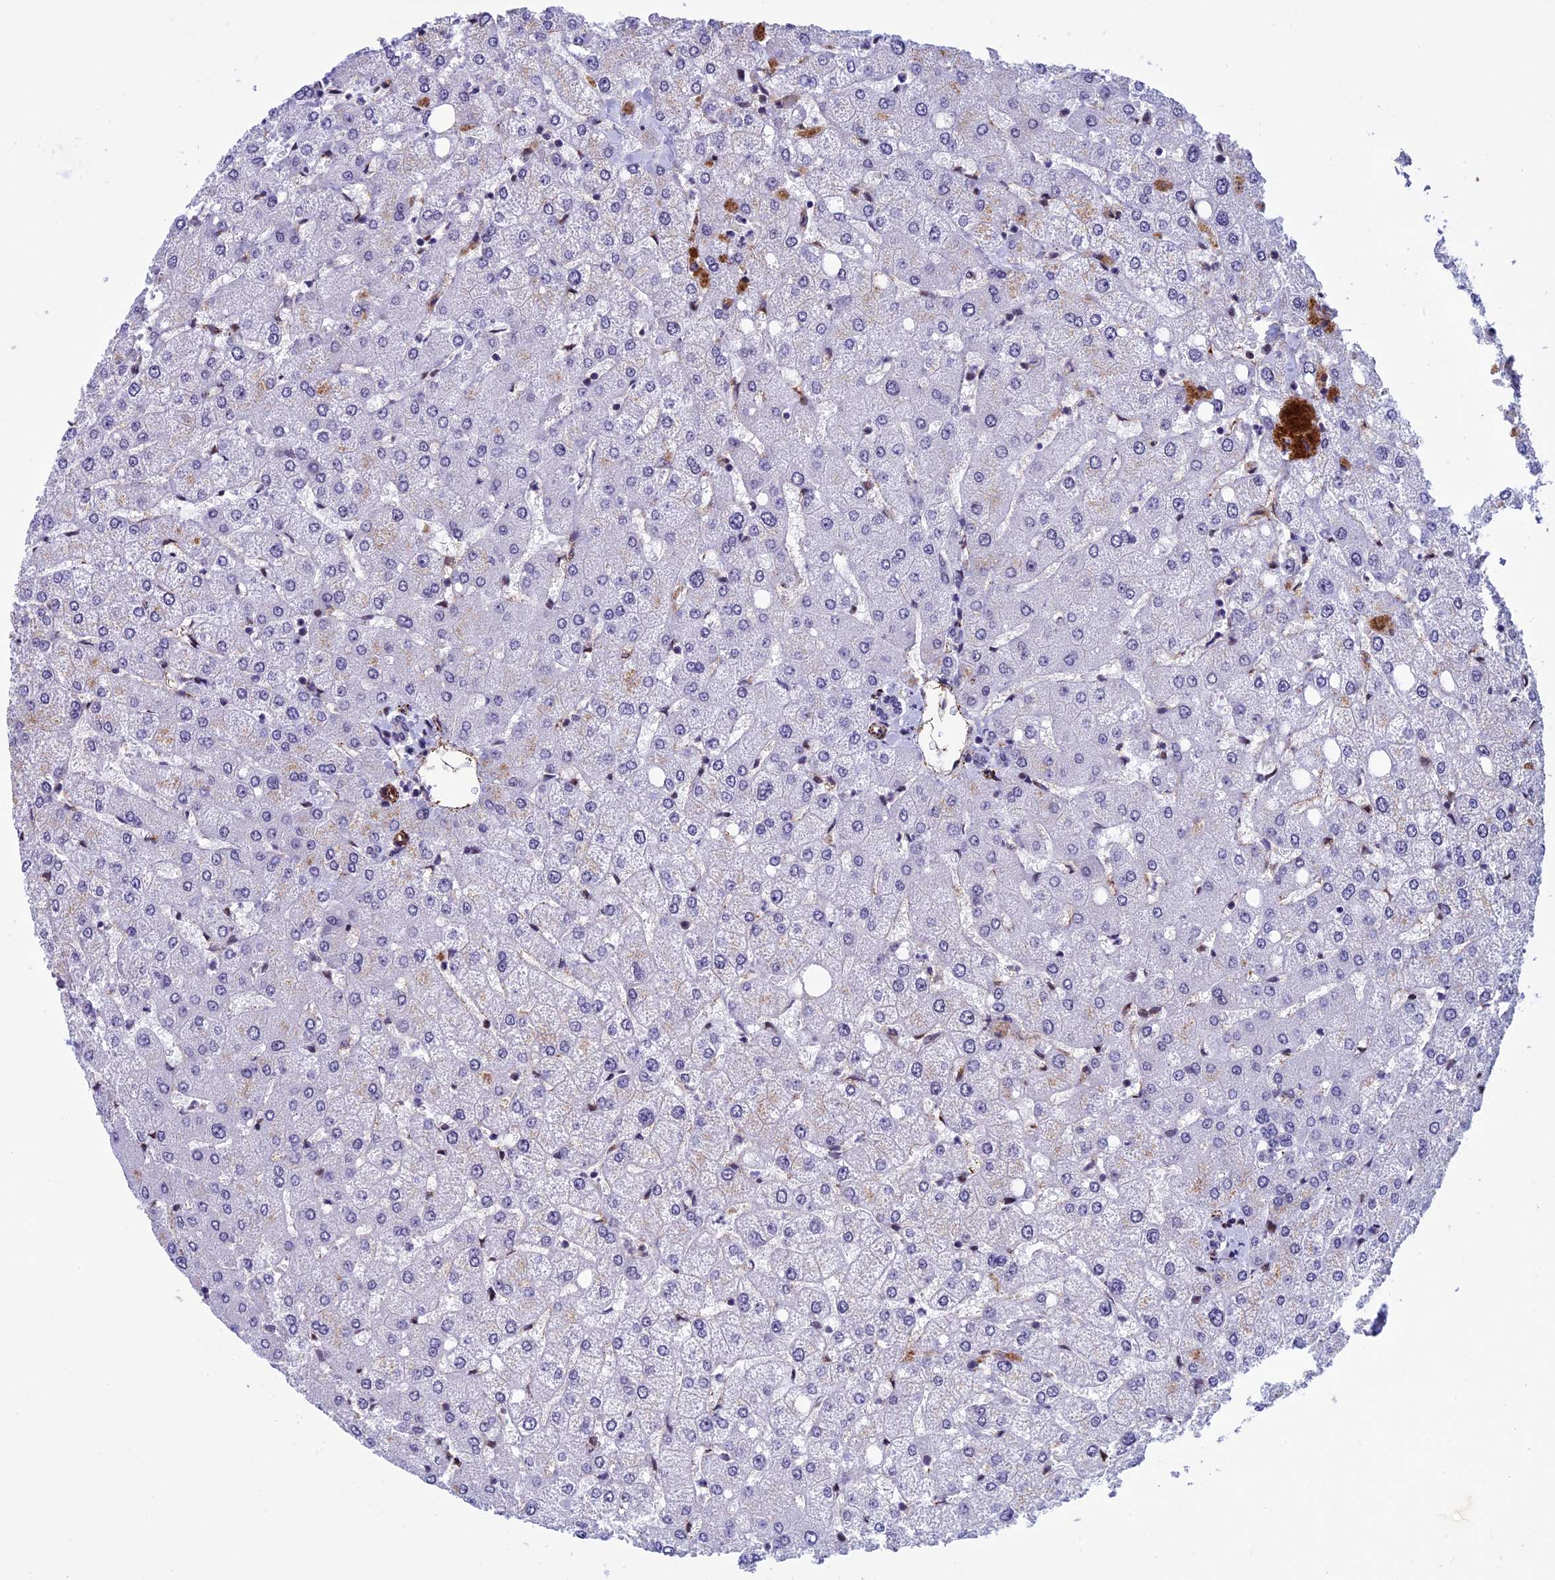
{"staining": {"intensity": "negative", "quantity": "none", "location": "none"}, "tissue": "liver", "cell_type": "Cholangiocytes", "image_type": "normal", "snomed": [{"axis": "morphology", "description": "Normal tissue, NOS"}, {"axis": "topography", "description": "Liver"}], "caption": "A high-resolution micrograph shows immunohistochemistry staining of unremarkable liver, which shows no significant positivity in cholangiocytes. (Stains: DAB IHC with hematoxylin counter stain, Microscopy: brightfield microscopy at high magnification).", "gene": "NIPBL", "patient": {"sex": "female", "age": 54}}